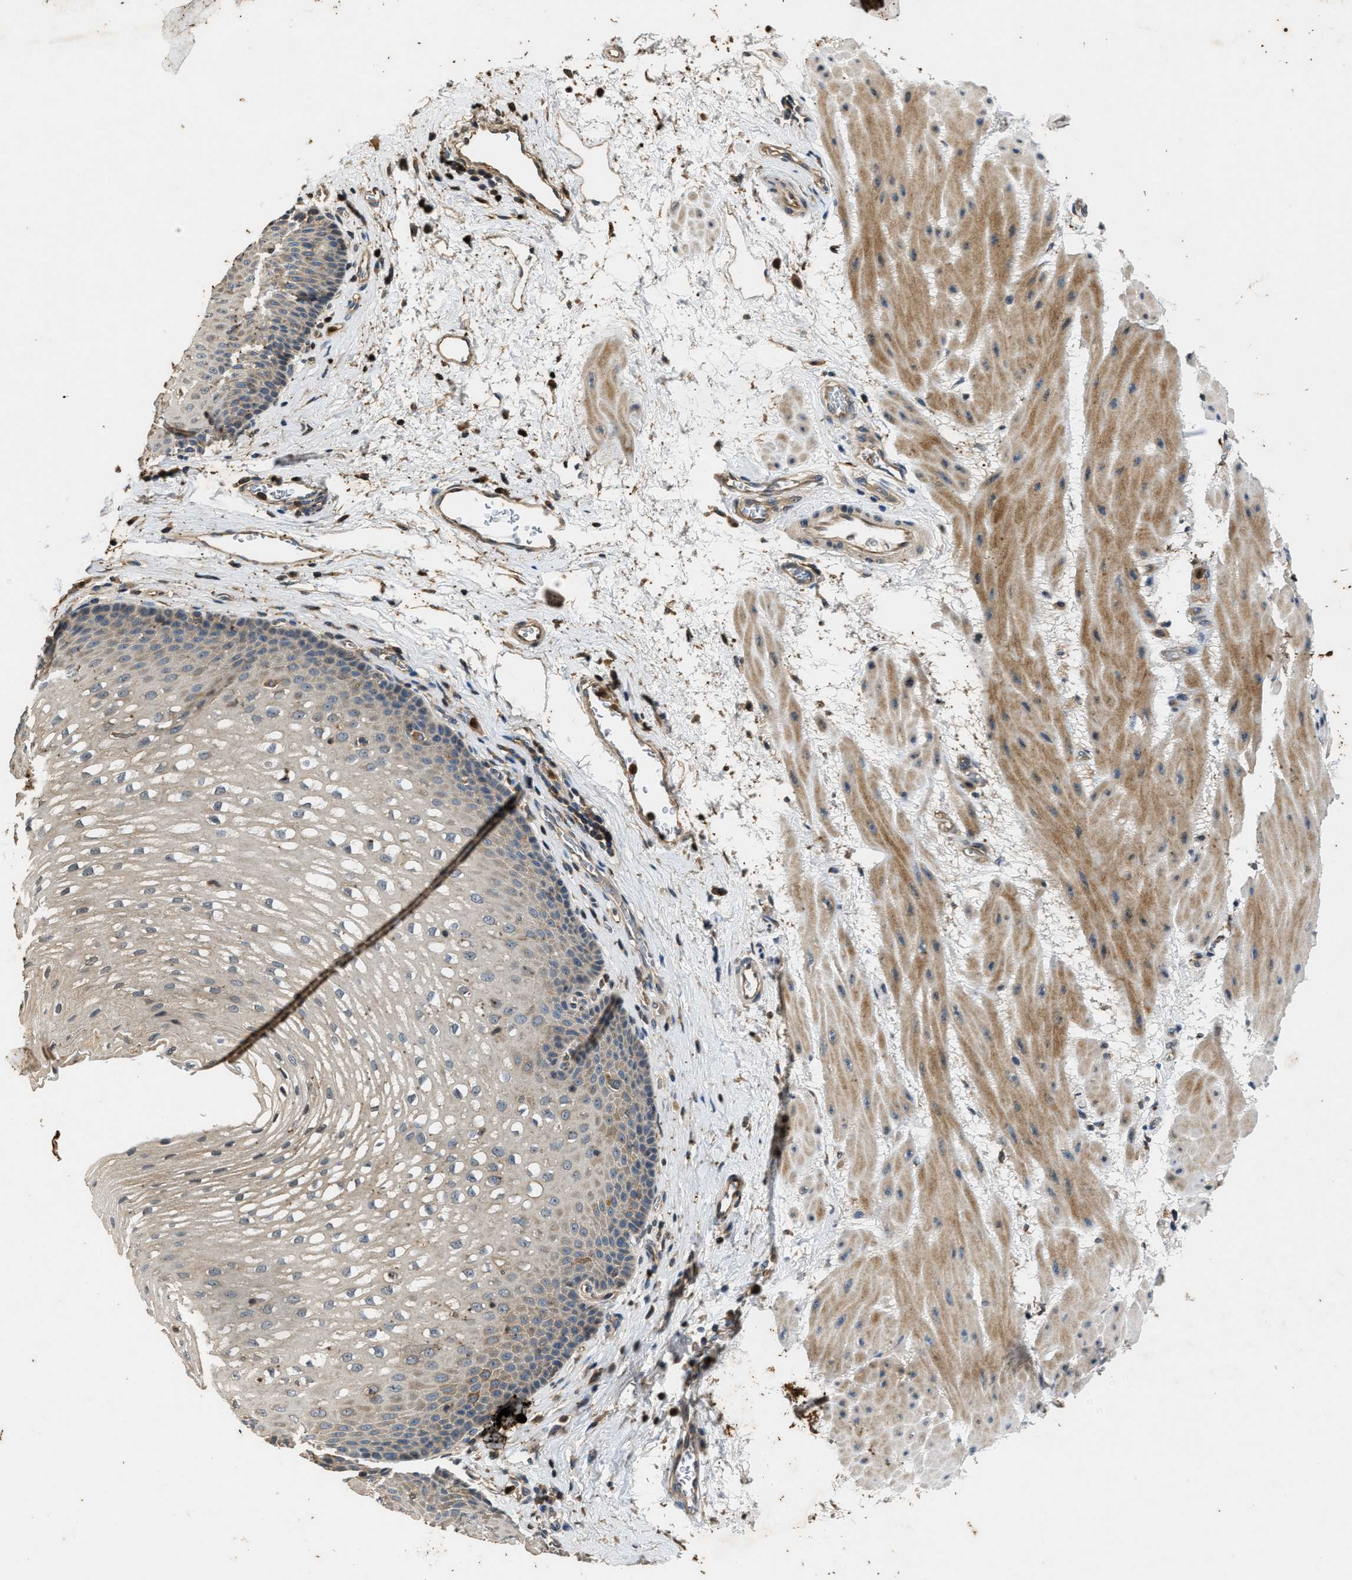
{"staining": {"intensity": "weak", "quantity": "<25%", "location": "cytoplasmic/membranous"}, "tissue": "esophagus", "cell_type": "Squamous epithelial cells", "image_type": "normal", "snomed": [{"axis": "morphology", "description": "Normal tissue, NOS"}, {"axis": "topography", "description": "Esophagus"}], "caption": "Squamous epithelial cells are negative for protein expression in normal human esophagus. (DAB immunohistochemistry (IHC) with hematoxylin counter stain).", "gene": "CHUK", "patient": {"sex": "male", "age": 48}}